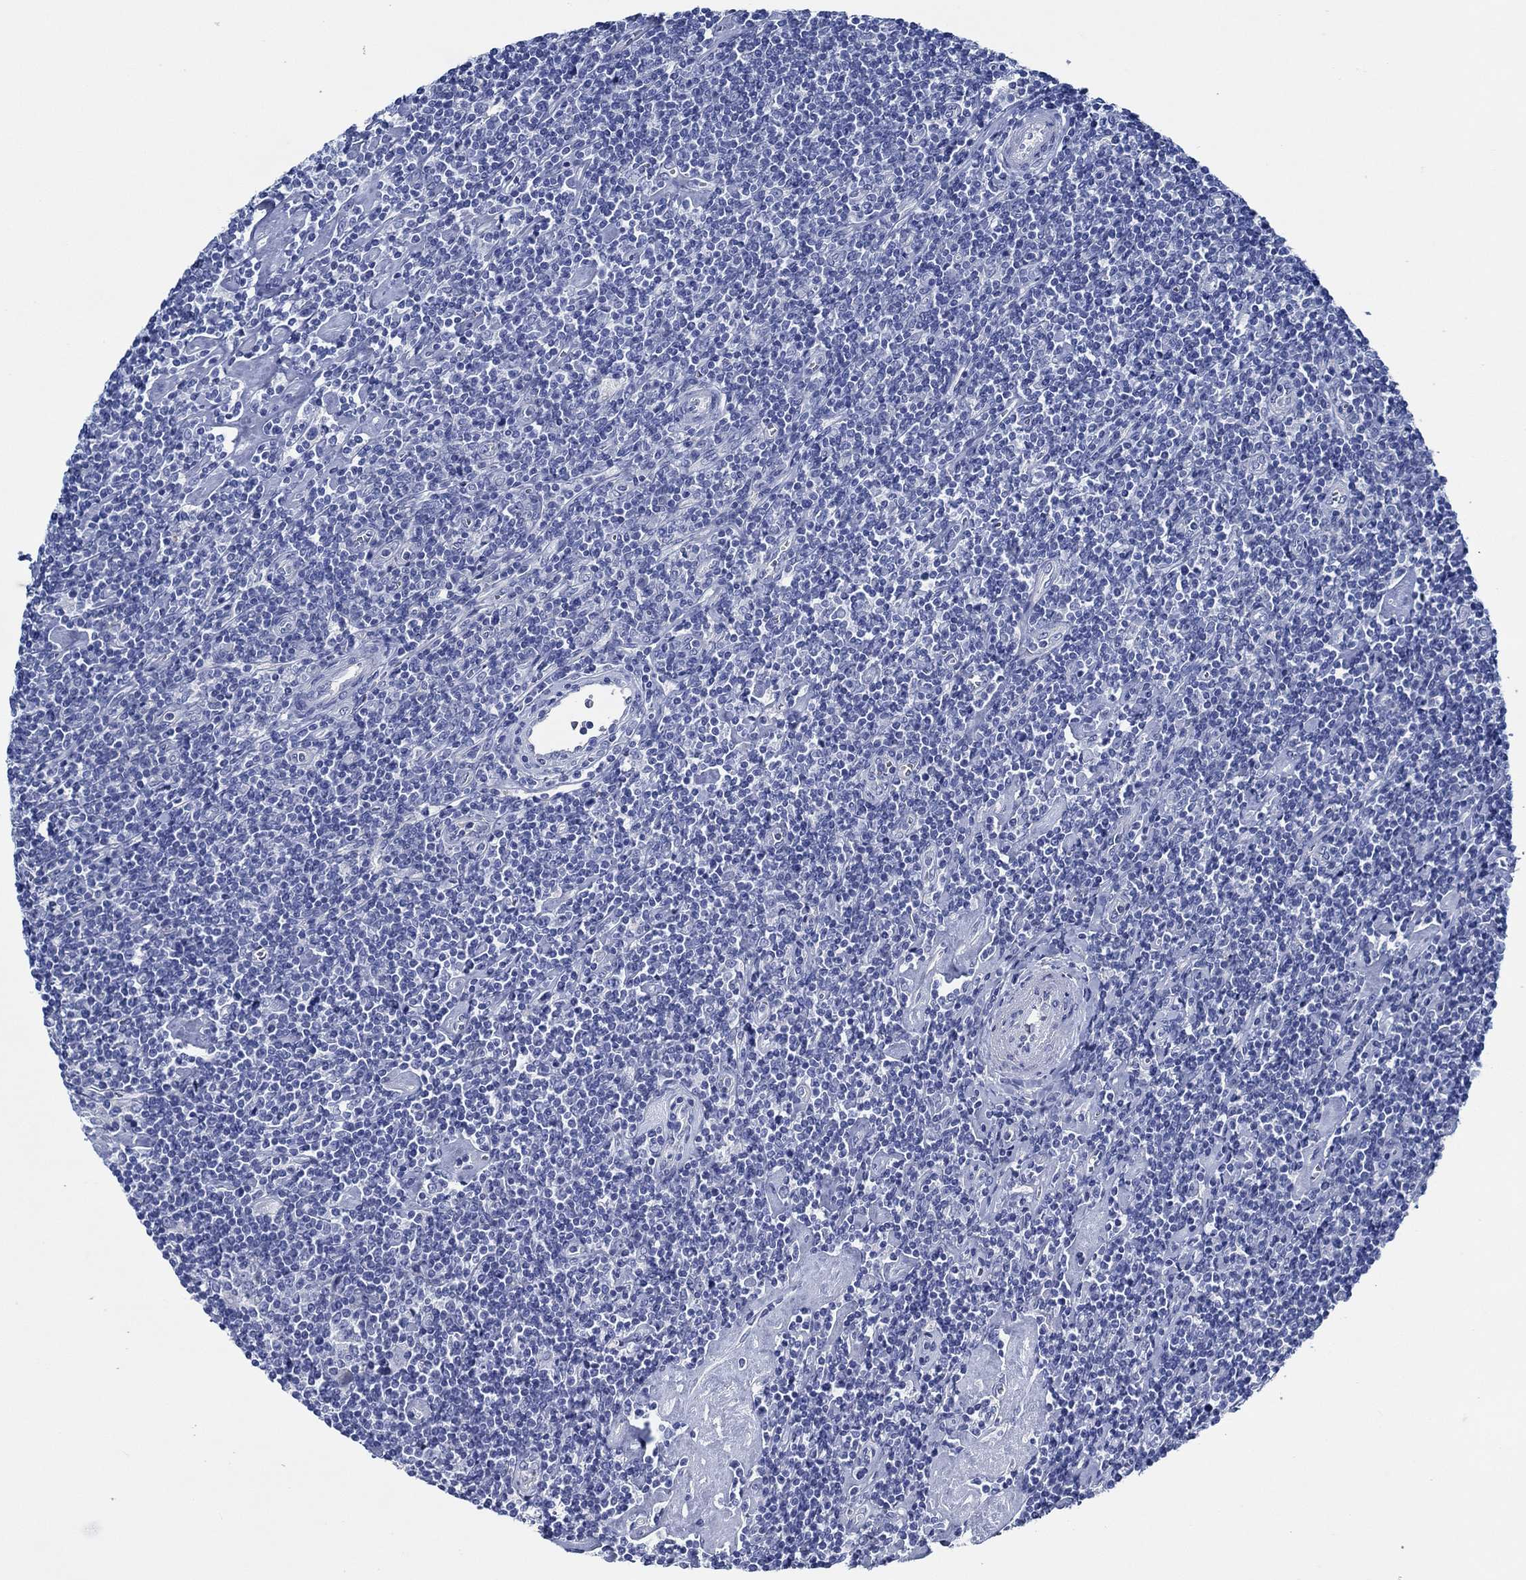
{"staining": {"intensity": "negative", "quantity": "none", "location": "none"}, "tissue": "lymphoma", "cell_type": "Tumor cells", "image_type": "cancer", "snomed": [{"axis": "morphology", "description": "Hodgkin's disease, NOS"}, {"axis": "topography", "description": "Lymph node"}], "caption": "The image shows no staining of tumor cells in lymphoma.", "gene": "SVEP1", "patient": {"sex": "male", "age": 40}}